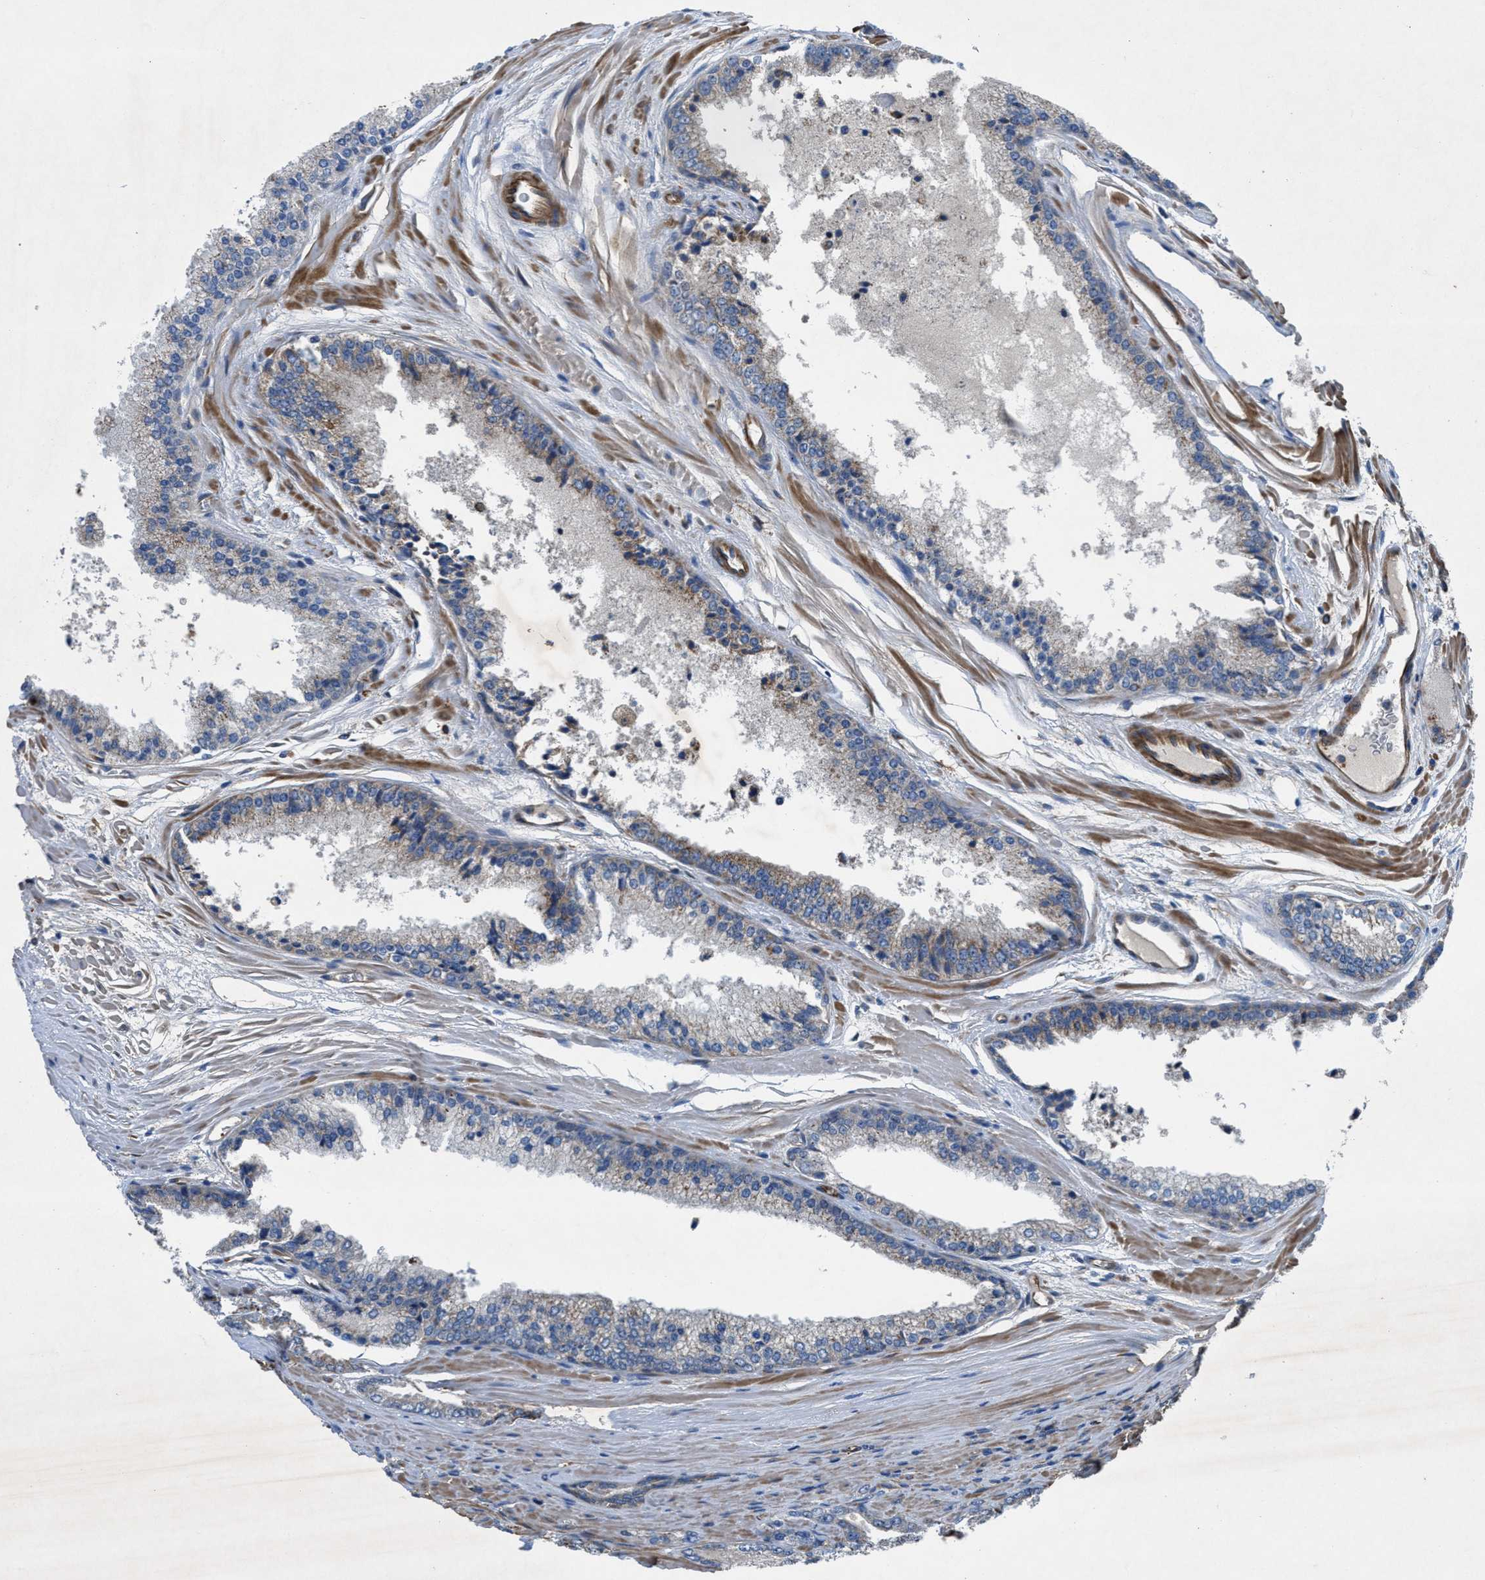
{"staining": {"intensity": "weak", "quantity": "25%-75%", "location": "cytoplasmic/membranous"}, "tissue": "prostate cancer", "cell_type": "Tumor cells", "image_type": "cancer", "snomed": [{"axis": "morphology", "description": "Adenocarcinoma, High grade"}, {"axis": "topography", "description": "Prostate"}], "caption": "Tumor cells reveal low levels of weak cytoplasmic/membranous expression in approximately 25%-75% of cells in high-grade adenocarcinoma (prostate). Nuclei are stained in blue.", "gene": "SLC6A9", "patient": {"sex": "male", "age": 65}}